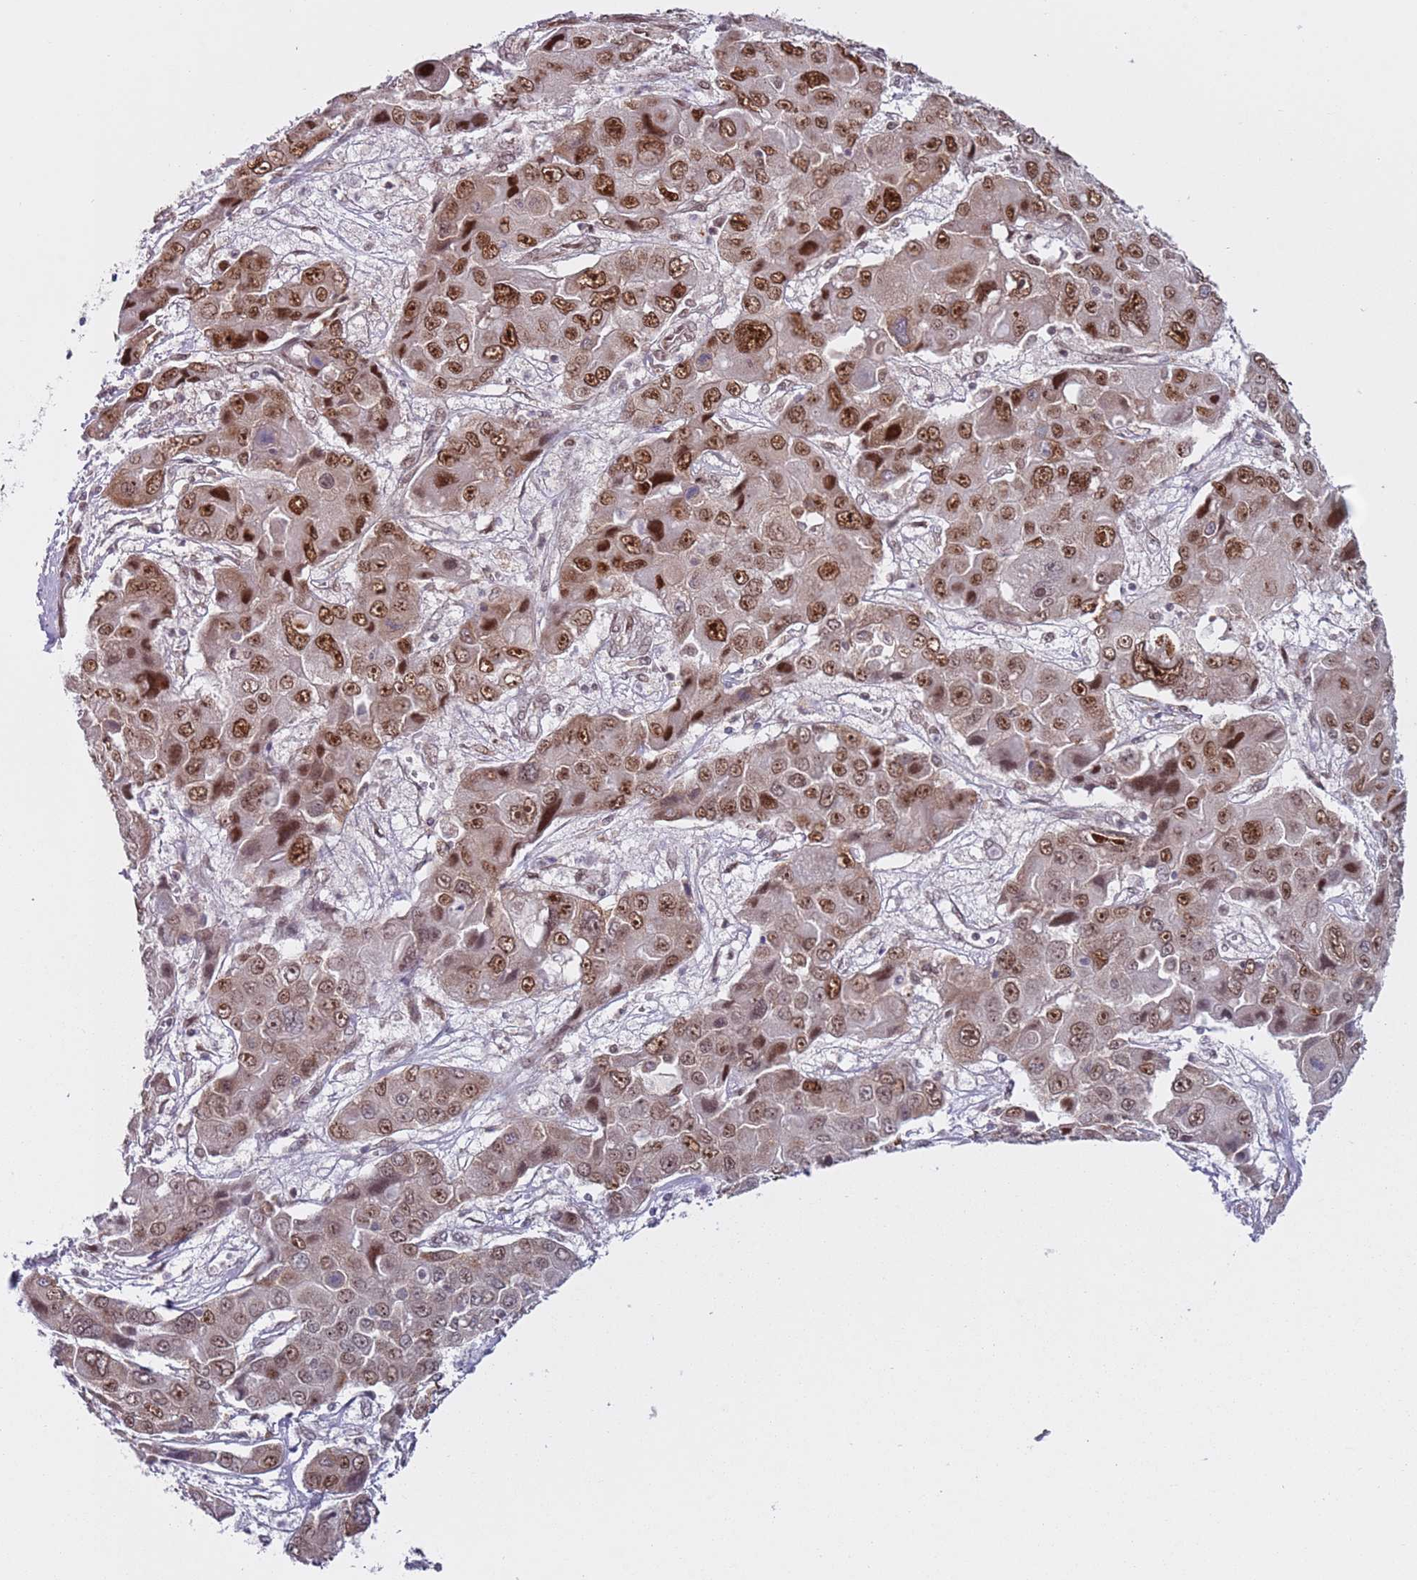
{"staining": {"intensity": "moderate", "quantity": ">75%", "location": "nuclear"}, "tissue": "liver cancer", "cell_type": "Tumor cells", "image_type": "cancer", "snomed": [{"axis": "morphology", "description": "Cholangiocarcinoma"}, {"axis": "topography", "description": "Liver"}], "caption": "Liver cancer was stained to show a protein in brown. There is medium levels of moderate nuclear staining in about >75% of tumor cells.", "gene": "SLC25A32", "patient": {"sex": "male", "age": 67}}